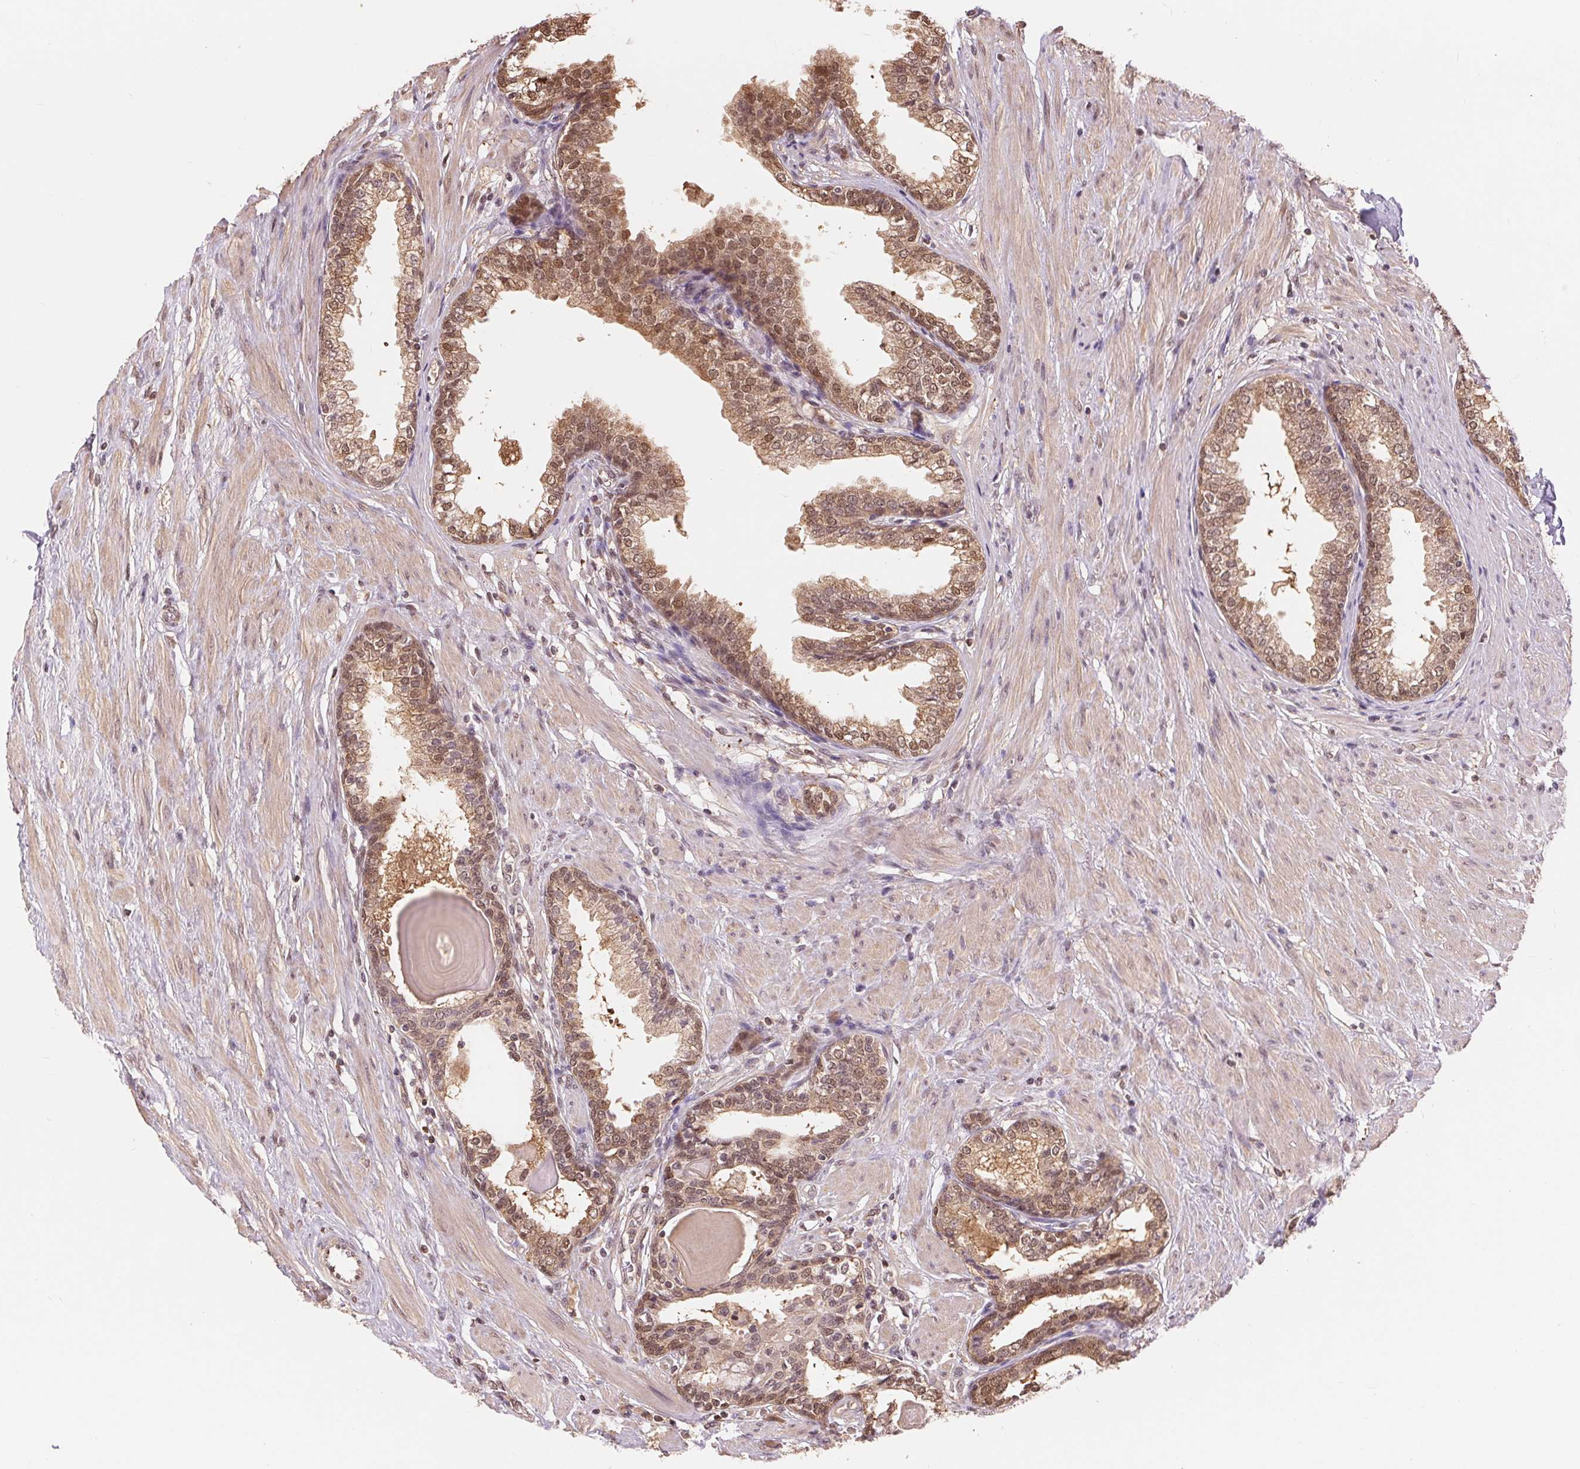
{"staining": {"intensity": "moderate", "quantity": ">75%", "location": "cytoplasmic/membranous,nuclear"}, "tissue": "prostate", "cell_type": "Glandular cells", "image_type": "normal", "snomed": [{"axis": "morphology", "description": "Normal tissue, NOS"}, {"axis": "topography", "description": "Prostate"}], "caption": "The histopathology image exhibits a brown stain indicating the presence of a protein in the cytoplasmic/membranous,nuclear of glandular cells in prostate.", "gene": "TMEM273", "patient": {"sex": "male", "age": 55}}